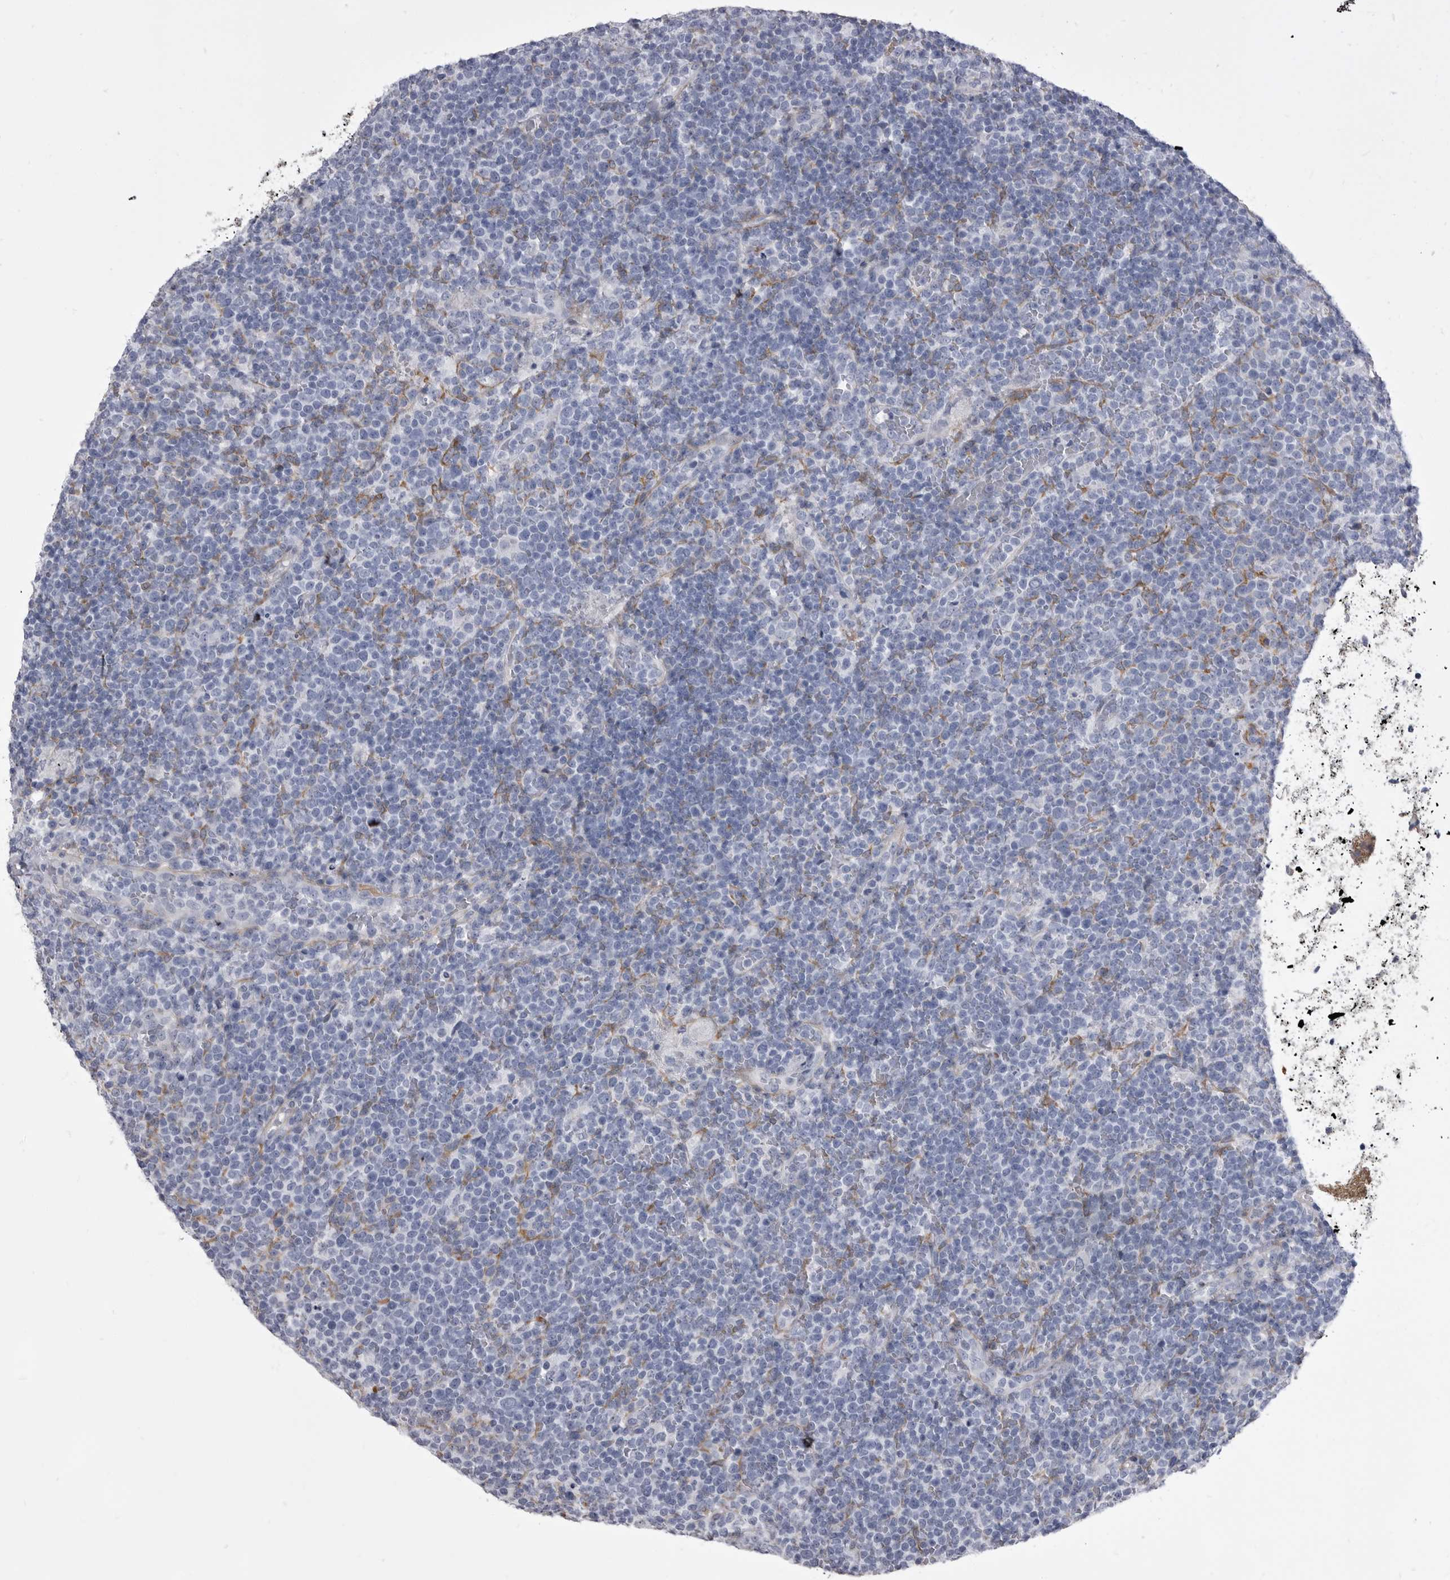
{"staining": {"intensity": "negative", "quantity": "none", "location": "none"}, "tissue": "lymphoma", "cell_type": "Tumor cells", "image_type": "cancer", "snomed": [{"axis": "morphology", "description": "Malignant lymphoma, non-Hodgkin's type, High grade"}, {"axis": "topography", "description": "Lymph node"}], "caption": "There is no significant staining in tumor cells of malignant lymphoma, non-Hodgkin's type (high-grade).", "gene": "ANK2", "patient": {"sex": "male", "age": 61}}